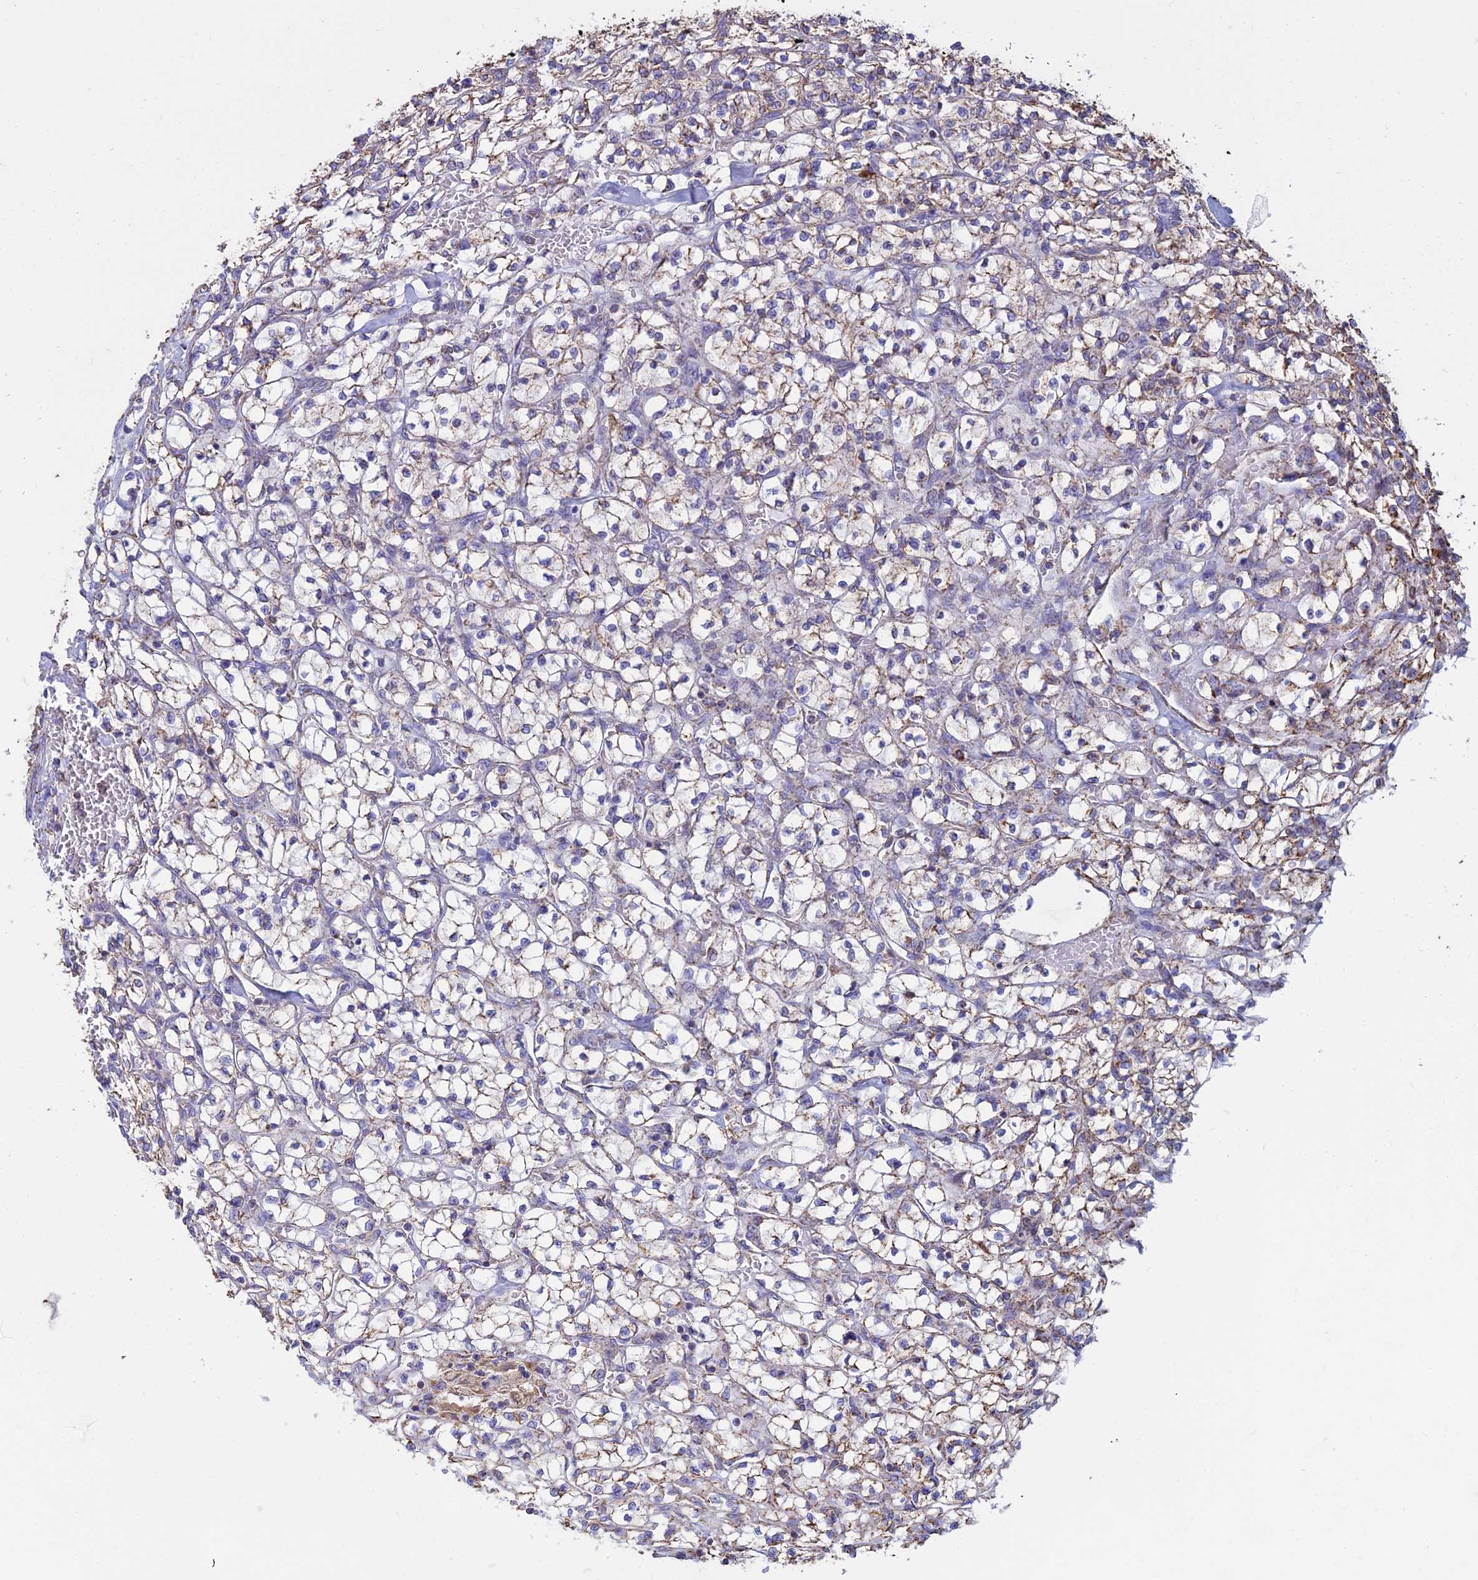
{"staining": {"intensity": "weak", "quantity": "25%-75%", "location": "cytoplasmic/membranous"}, "tissue": "renal cancer", "cell_type": "Tumor cells", "image_type": "cancer", "snomed": [{"axis": "morphology", "description": "Adenocarcinoma, NOS"}, {"axis": "topography", "description": "Kidney"}], "caption": "Human renal cancer (adenocarcinoma) stained for a protein (brown) exhibits weak cytoplasmic/membranous positive positivity in about 25%-75% of tumor cells.", "gene": "OR2W3", "patient": {"sex": "female", "age": 64}}